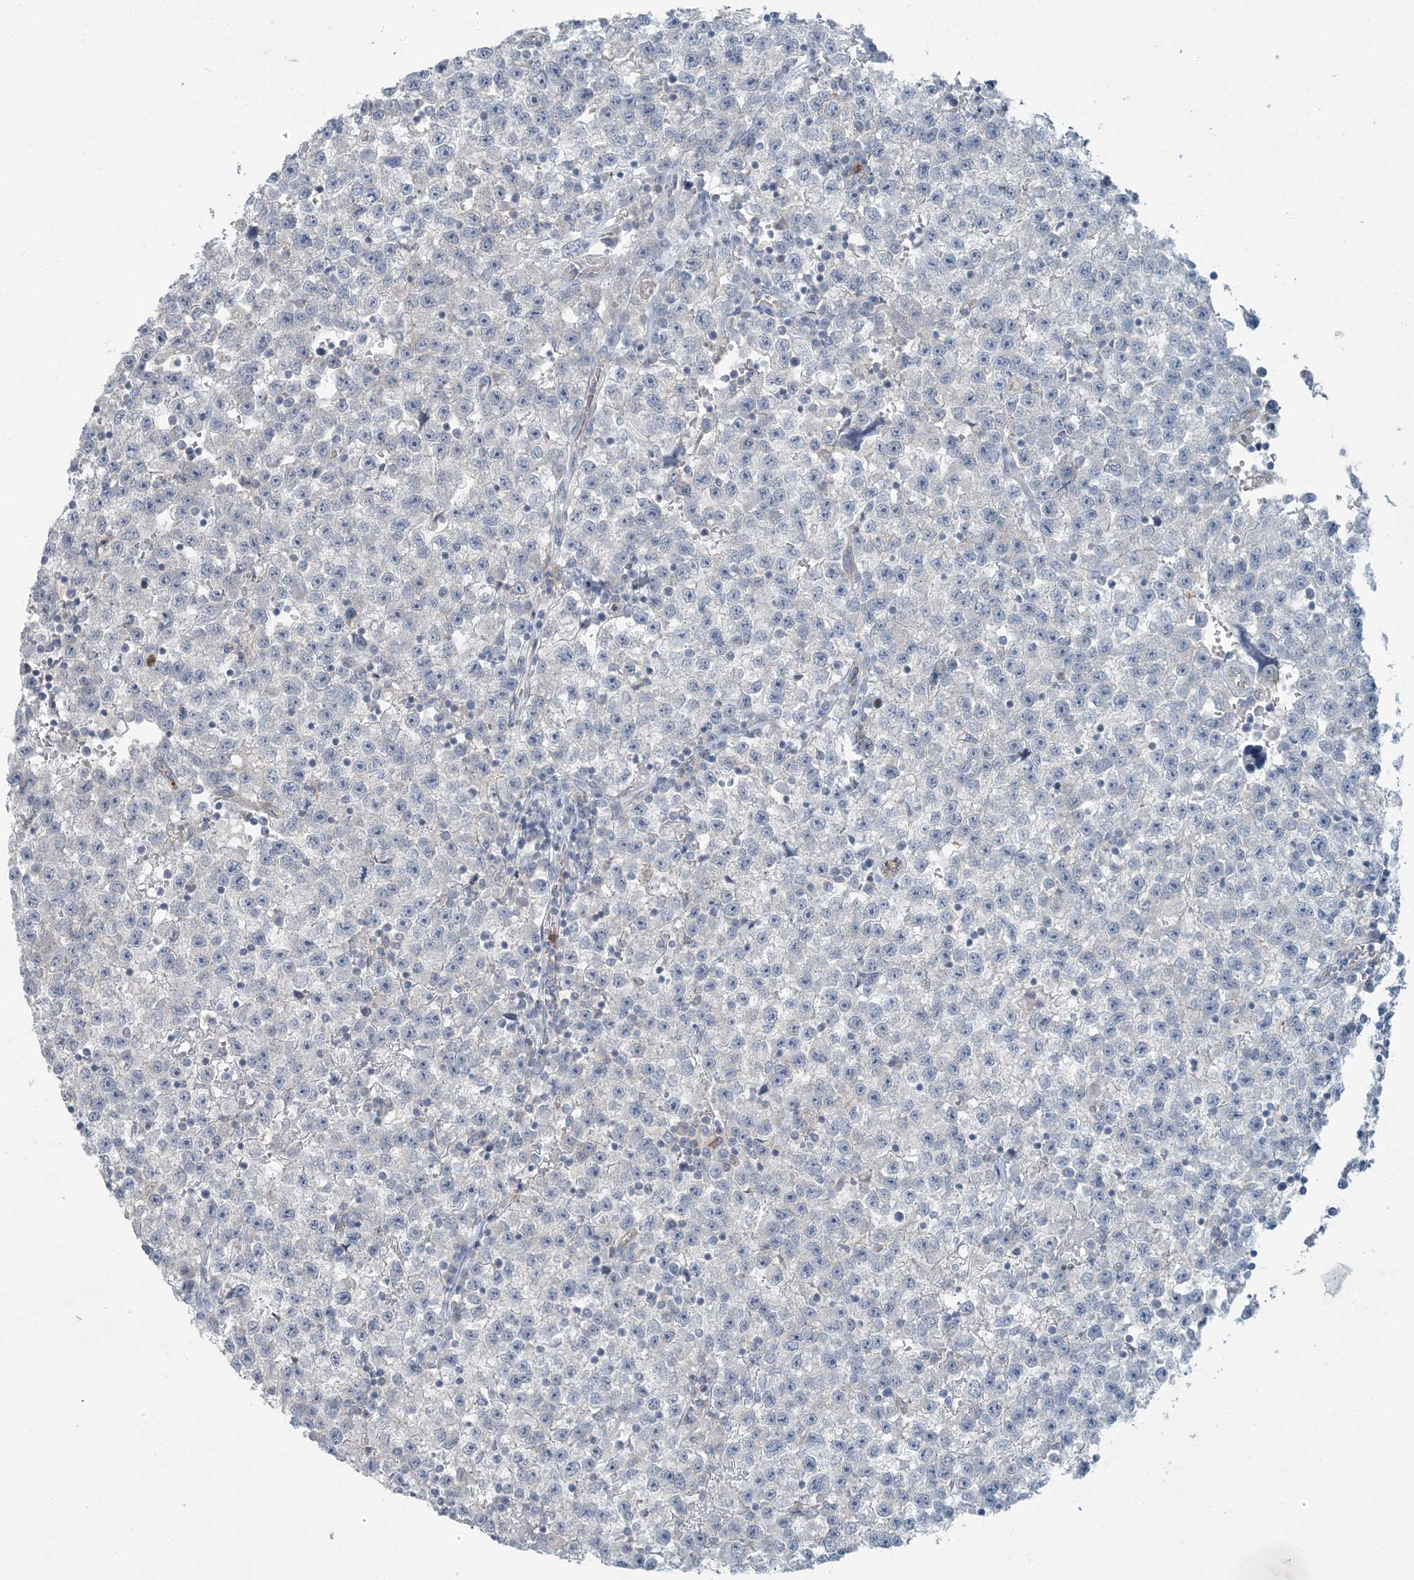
{"staining": {"intensity": "negative", "quantity": "none", "location": "none"}, "tissue": "testis cancer", "cell_type": "Tumor cells", "image_type": "cancer", "snomed": [{"axis": "morphology", "description": "Seminoma, NOS"}, {"axis": "topography", "description": "Testis"}], "caption": "Immunohistochemistry (IHC) image of neoplastic tissue: human testis cancer (seminoma) stained with DAB shows no significant protein staining in tumor cells. The staining was performed using DAB to visualize the protein expression in brown, while the nuclei were stained in blue with hematoxylin (Magnification: 20x).", "gene": "EPHA4", "patient": {"sex": "male", "age": 22}}